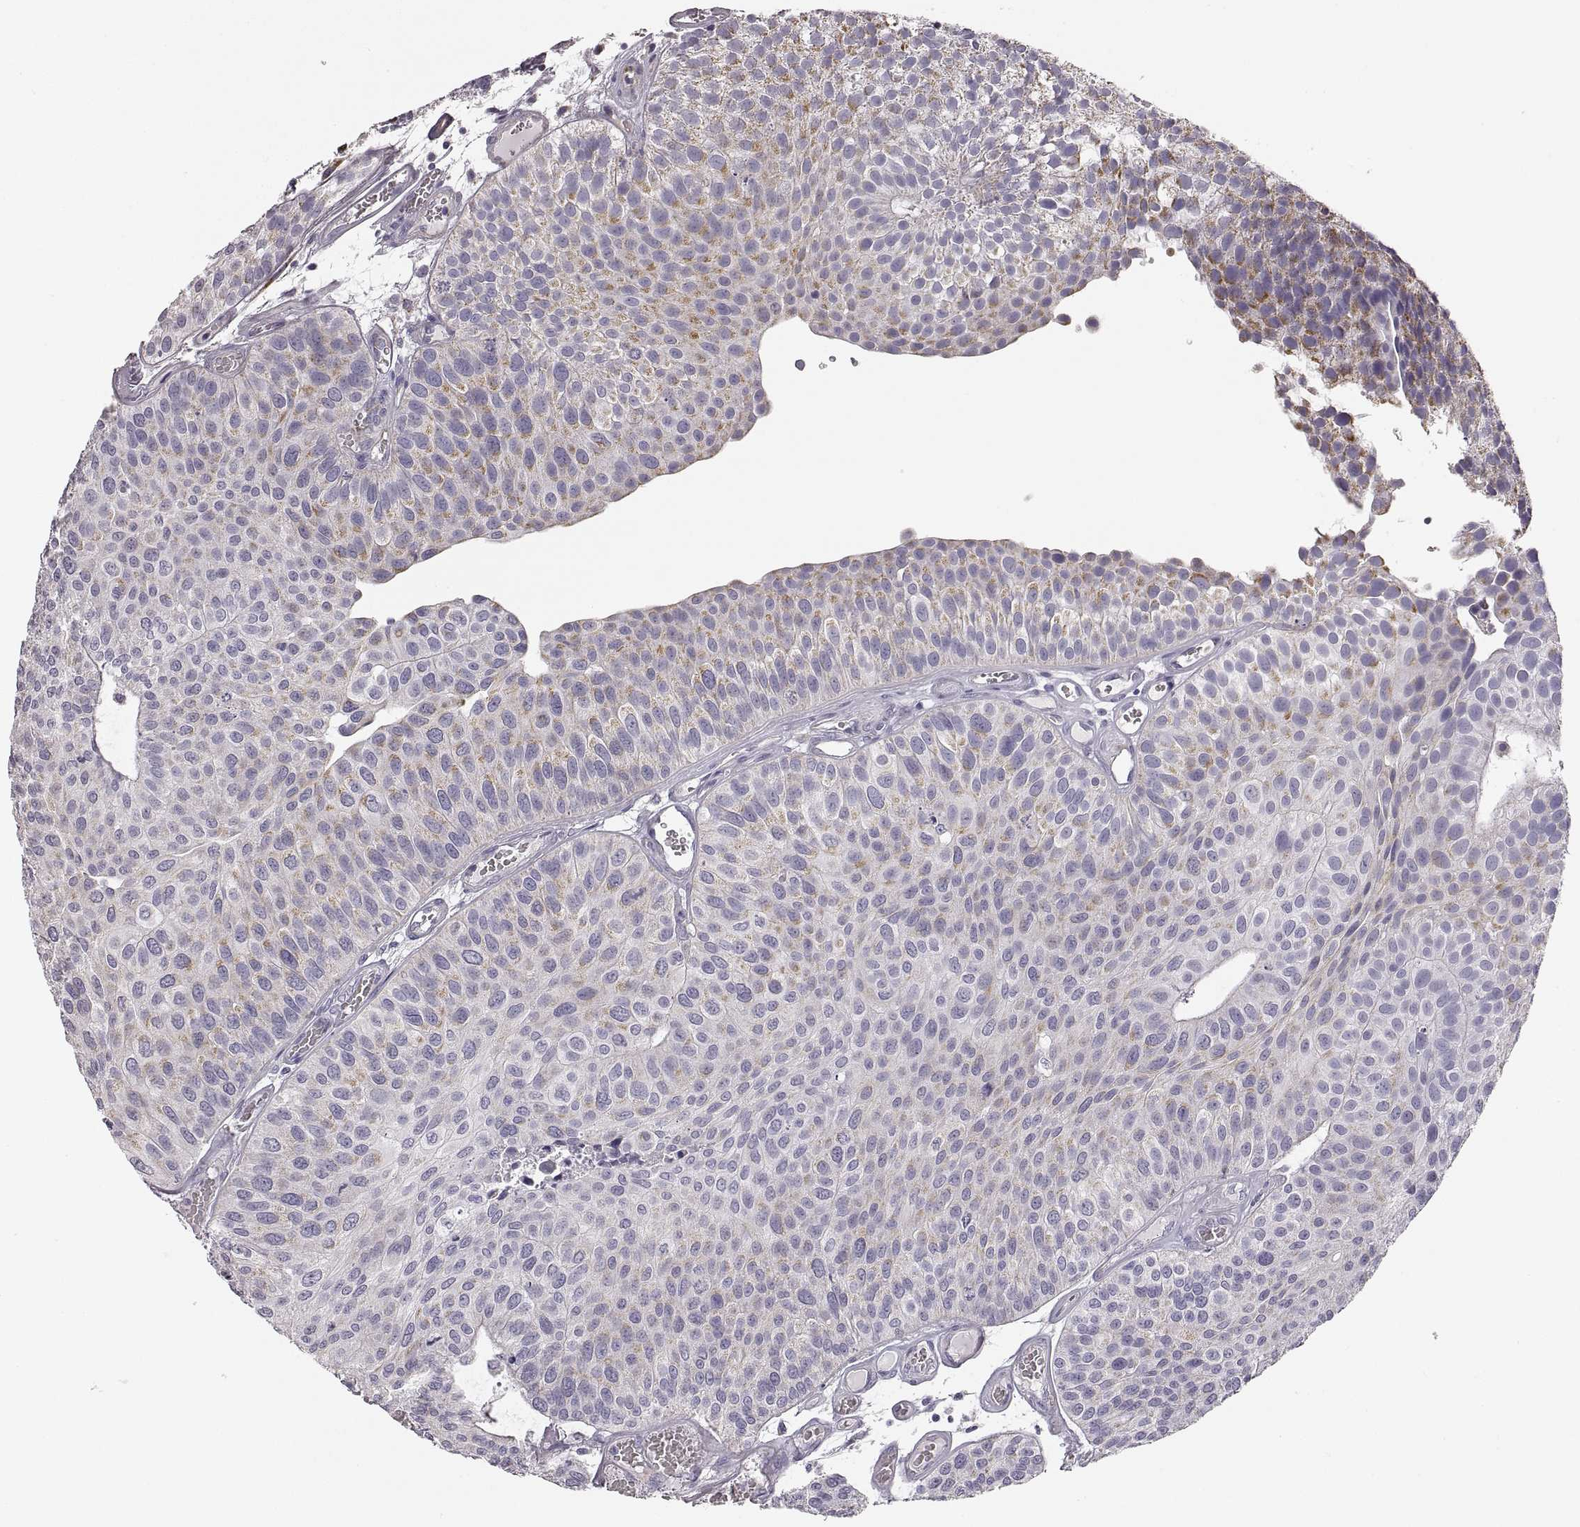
{"staining": {"intensity": "weak", "quantity": "25%-75%", "location": "cytoplasmic/membranous"}, "tissue": "urothelial cancer", "cell_type": "Tumor cells", "image_type": "cancer", "snomed": [{"axis": "morphology", "description": "Urothelial carcinoma, Low grade"}, {"axis": "topography", "description": "Urinary bladder"}], "caption": "IHC histopathology image of human urothelial cancer stained for a protein (brown), which exhibits low levels of weak cytoplasmic/membranous positivity in about 25%-75% of tumor cells.", "gene": "RDH13", "patient": {"sex": "female", "age": 87}}